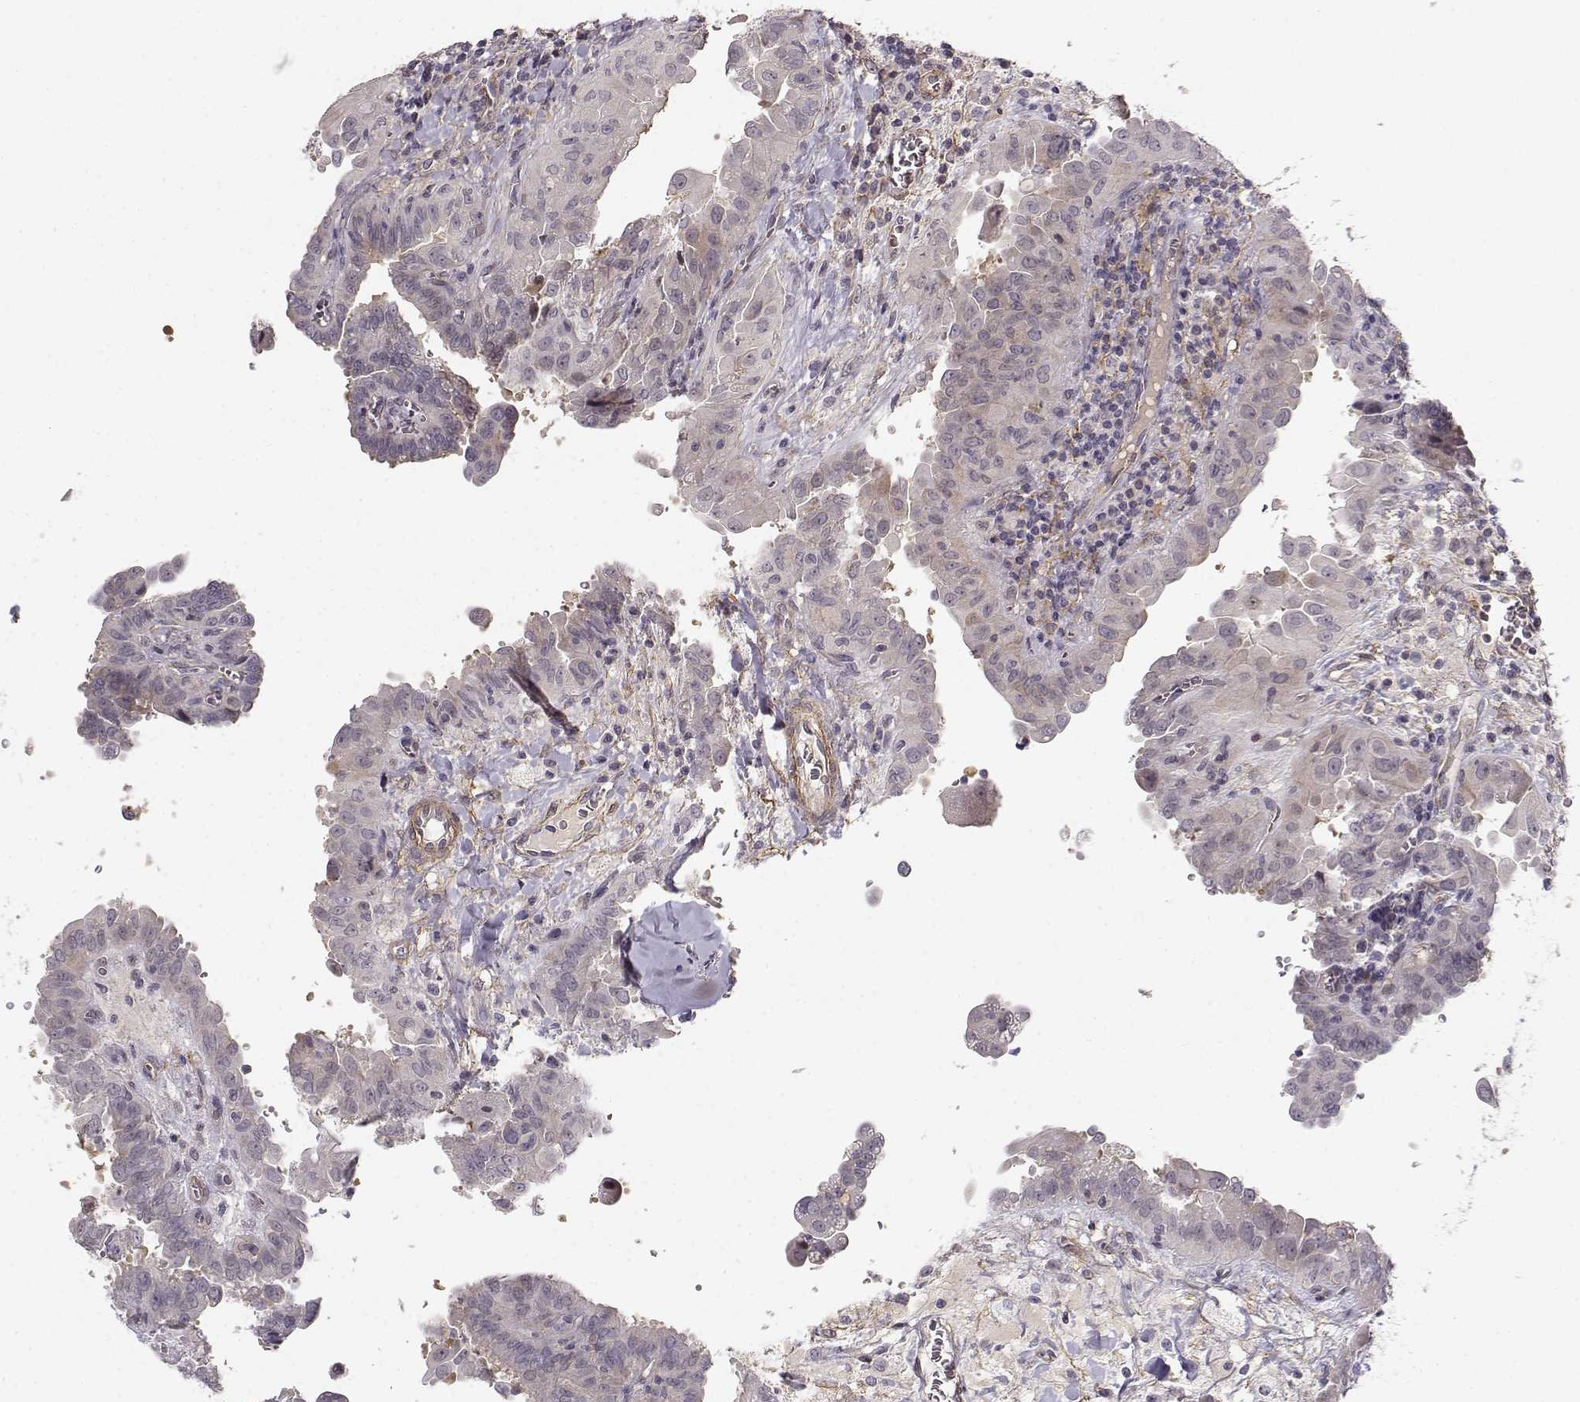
{"staining": {"intensity": "negative", "quantity": "none", "location": "none"}, "tissue": "thyroid cancer", "cell_type": "Tumor cells", "image_type": "cancer", "snomed": [{"axis": "morphology", "description": "Papillary adenocarcinoma, NOS"}, {"axis": "topography", "description": "Thyroid gland"}], "caption": "DAB immunohistochemical staining of human papillary adenocarcinoma (thyroid) demonstrates no significant expression in tumor cells.", "gene": "RGS9BP", "patient": {"sex": "female", "age": 37}}